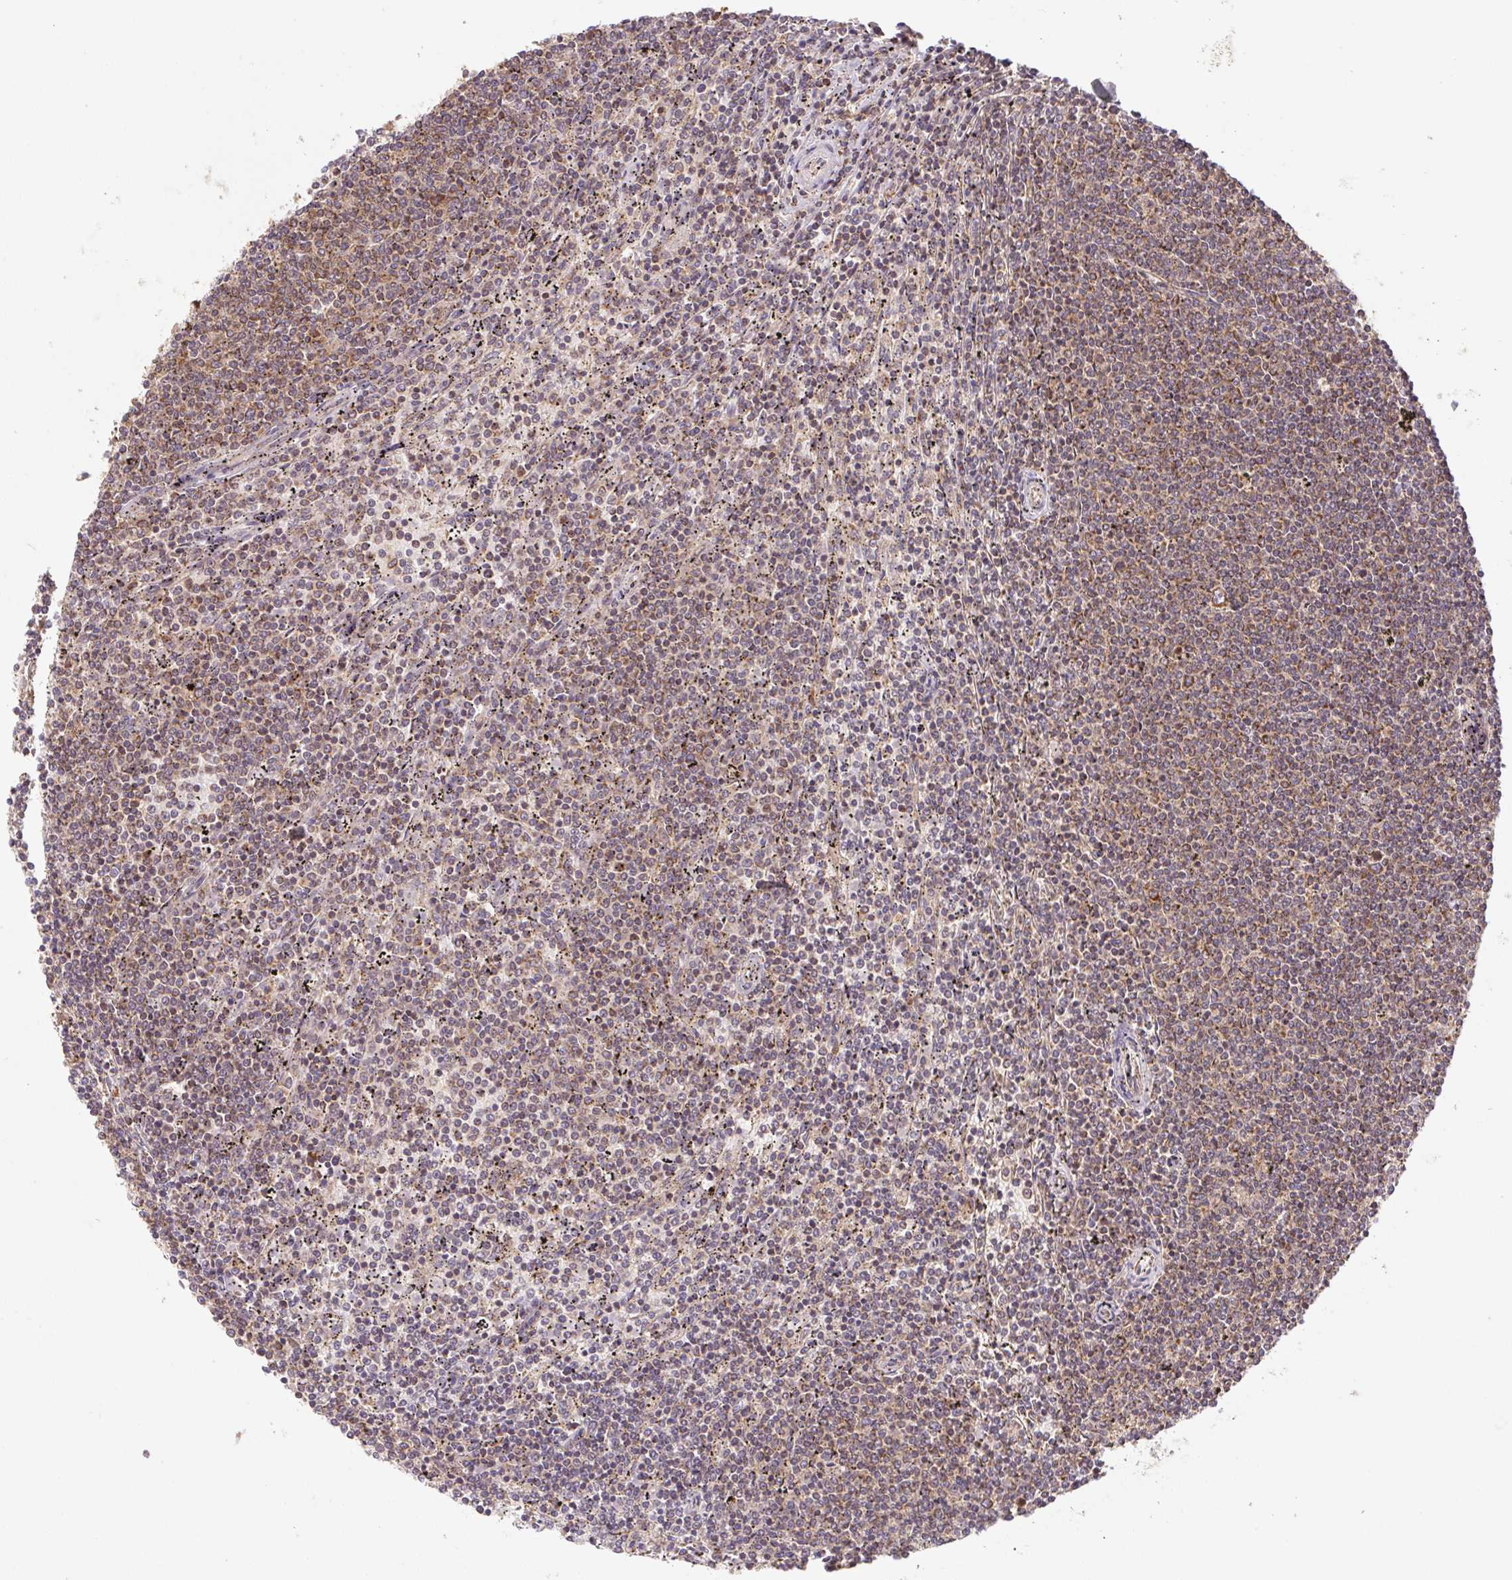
{"staining": {"intensity": "weak", "quantity": "25%-75%", "location": "cytoplasmic/membranous"}, "tissue": "lymphoma", "cell_type": "Tumor cells", "image_type": "cancer", "snomed": [{"axis": "morphology", "description": "Malignant lymphoma, non-Hodgkin's type, Low grade"}, {"axis": "topography", "description": "Spleen"}], "caption": "Brown immunohistochemical staining in lymphoma displays weak cytoplasmic/membranous expression in about 25%-75% of tumor cells.", "gene": "MTHFD1", "patient": {"sex": "female", "age": 50}}